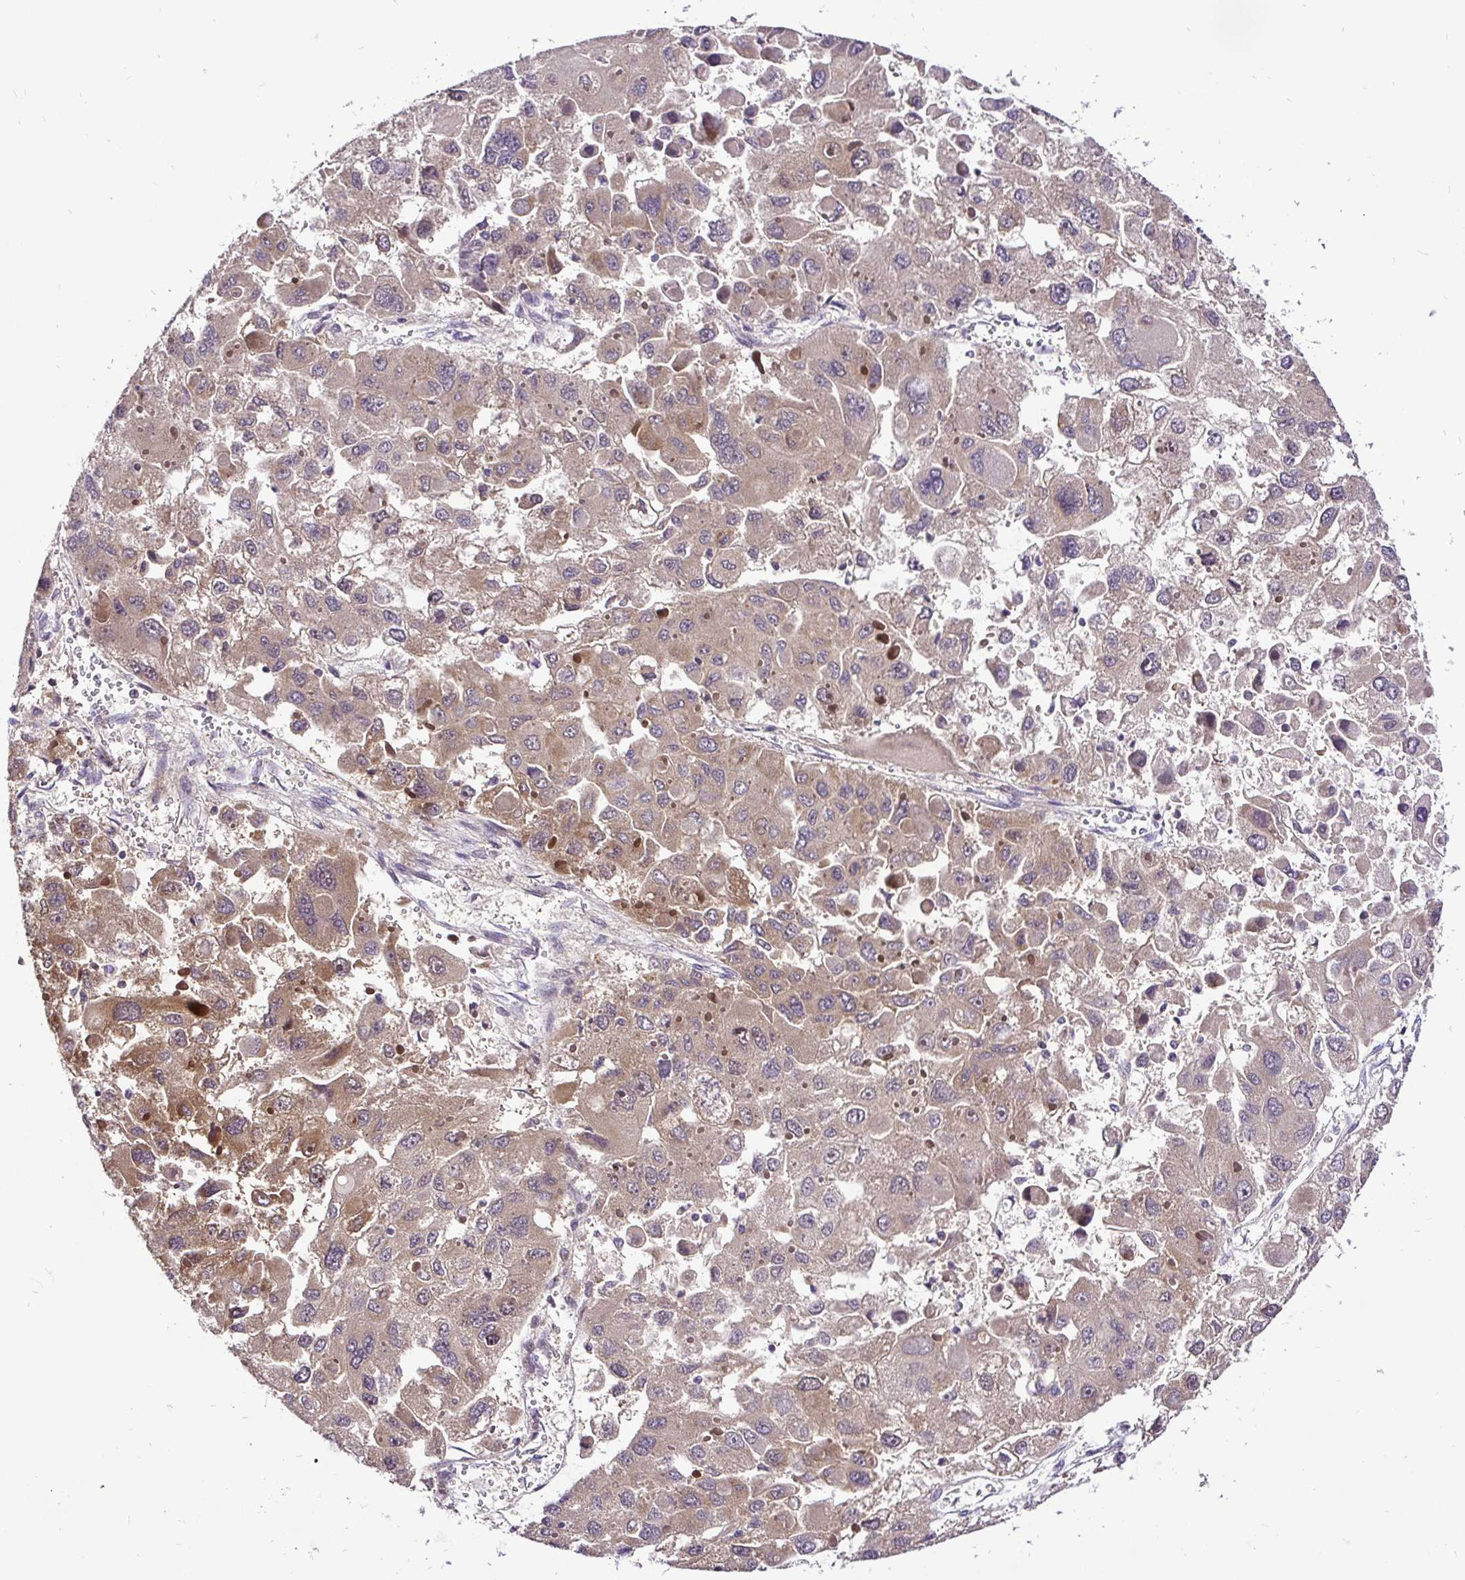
{"staining": {"intensity": "weak", "quantity": "25%-75%", "location": "cytoplasmic/membranous,nuclear"}, "tissue": "liver cancer", "cell_type": "Tumor cells", "image_type": "cancer", "snomed": [{"axis": "morphology", "description": "Carcinoma, Hepatocellular, NOS"}, {"axis": "topography", "description": "Liver"}], "caption": "Human hepatocellular carcinoma (liver) stained for a protein (brown) exhibits weak cytoplasmic/membranous and nuclear positive expression in approximately 25%-75% of tumor cells.", "gene": "UBE2M", "patient": {"sex": "female", "age": 41}}